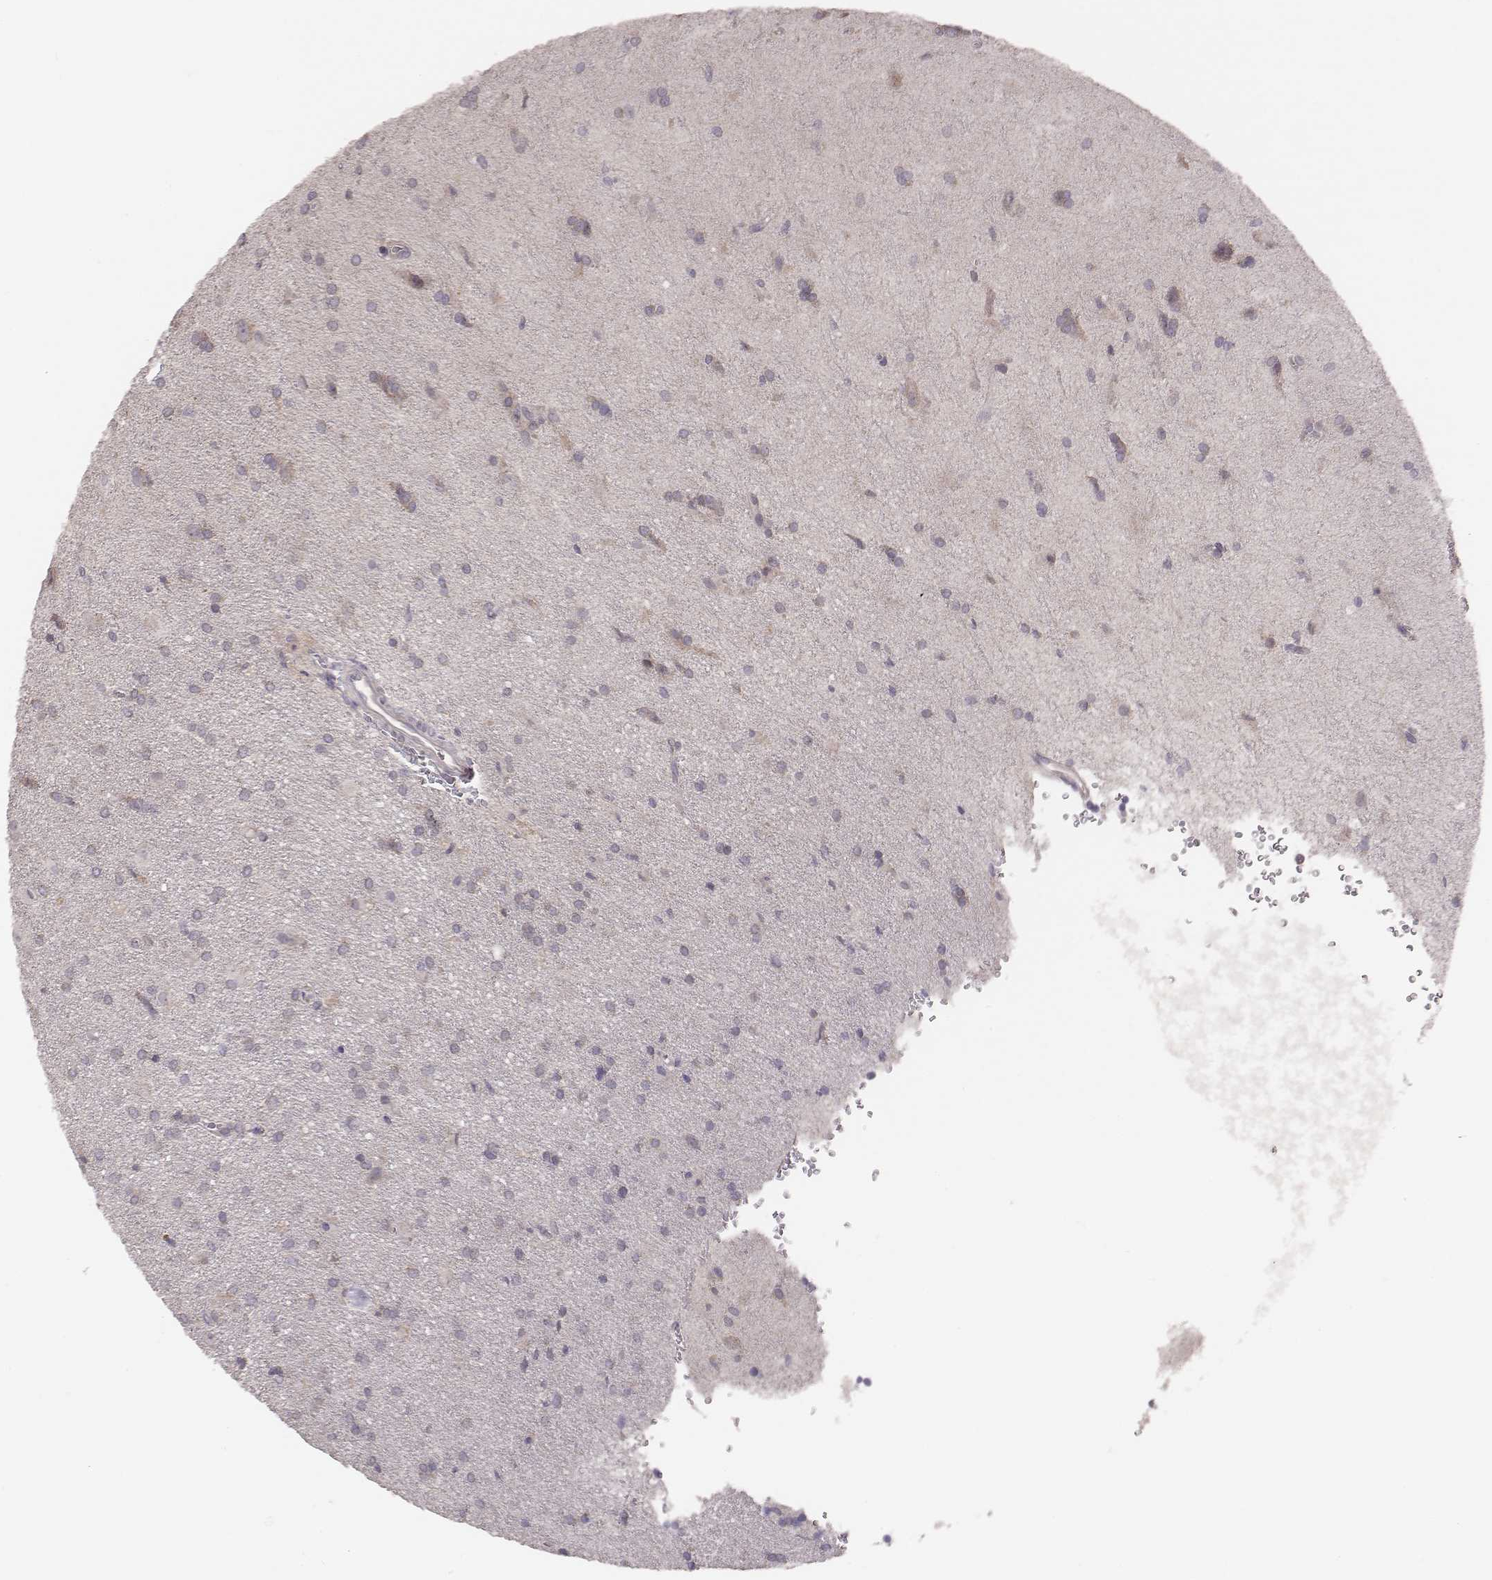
{"staining": {"intensity": "negative", "quantity": "none", "location": "none"}, "tissue": "glioma", "cell_type": "Tumor cells", "image_type": "cancer", "snomed": [{"axis": "morphology", "description": "Glioma, malignant, Low grade"}, {"axis": "topography", "description": "Brain"}], "caption": "A high-resolution photomicrograph shows IHC staining of malignant glioma (low-grade), which displays no significant expression in tumor cells.", "gene": "HAVCR1", "patient": {"sex": "male", "age": 58}}